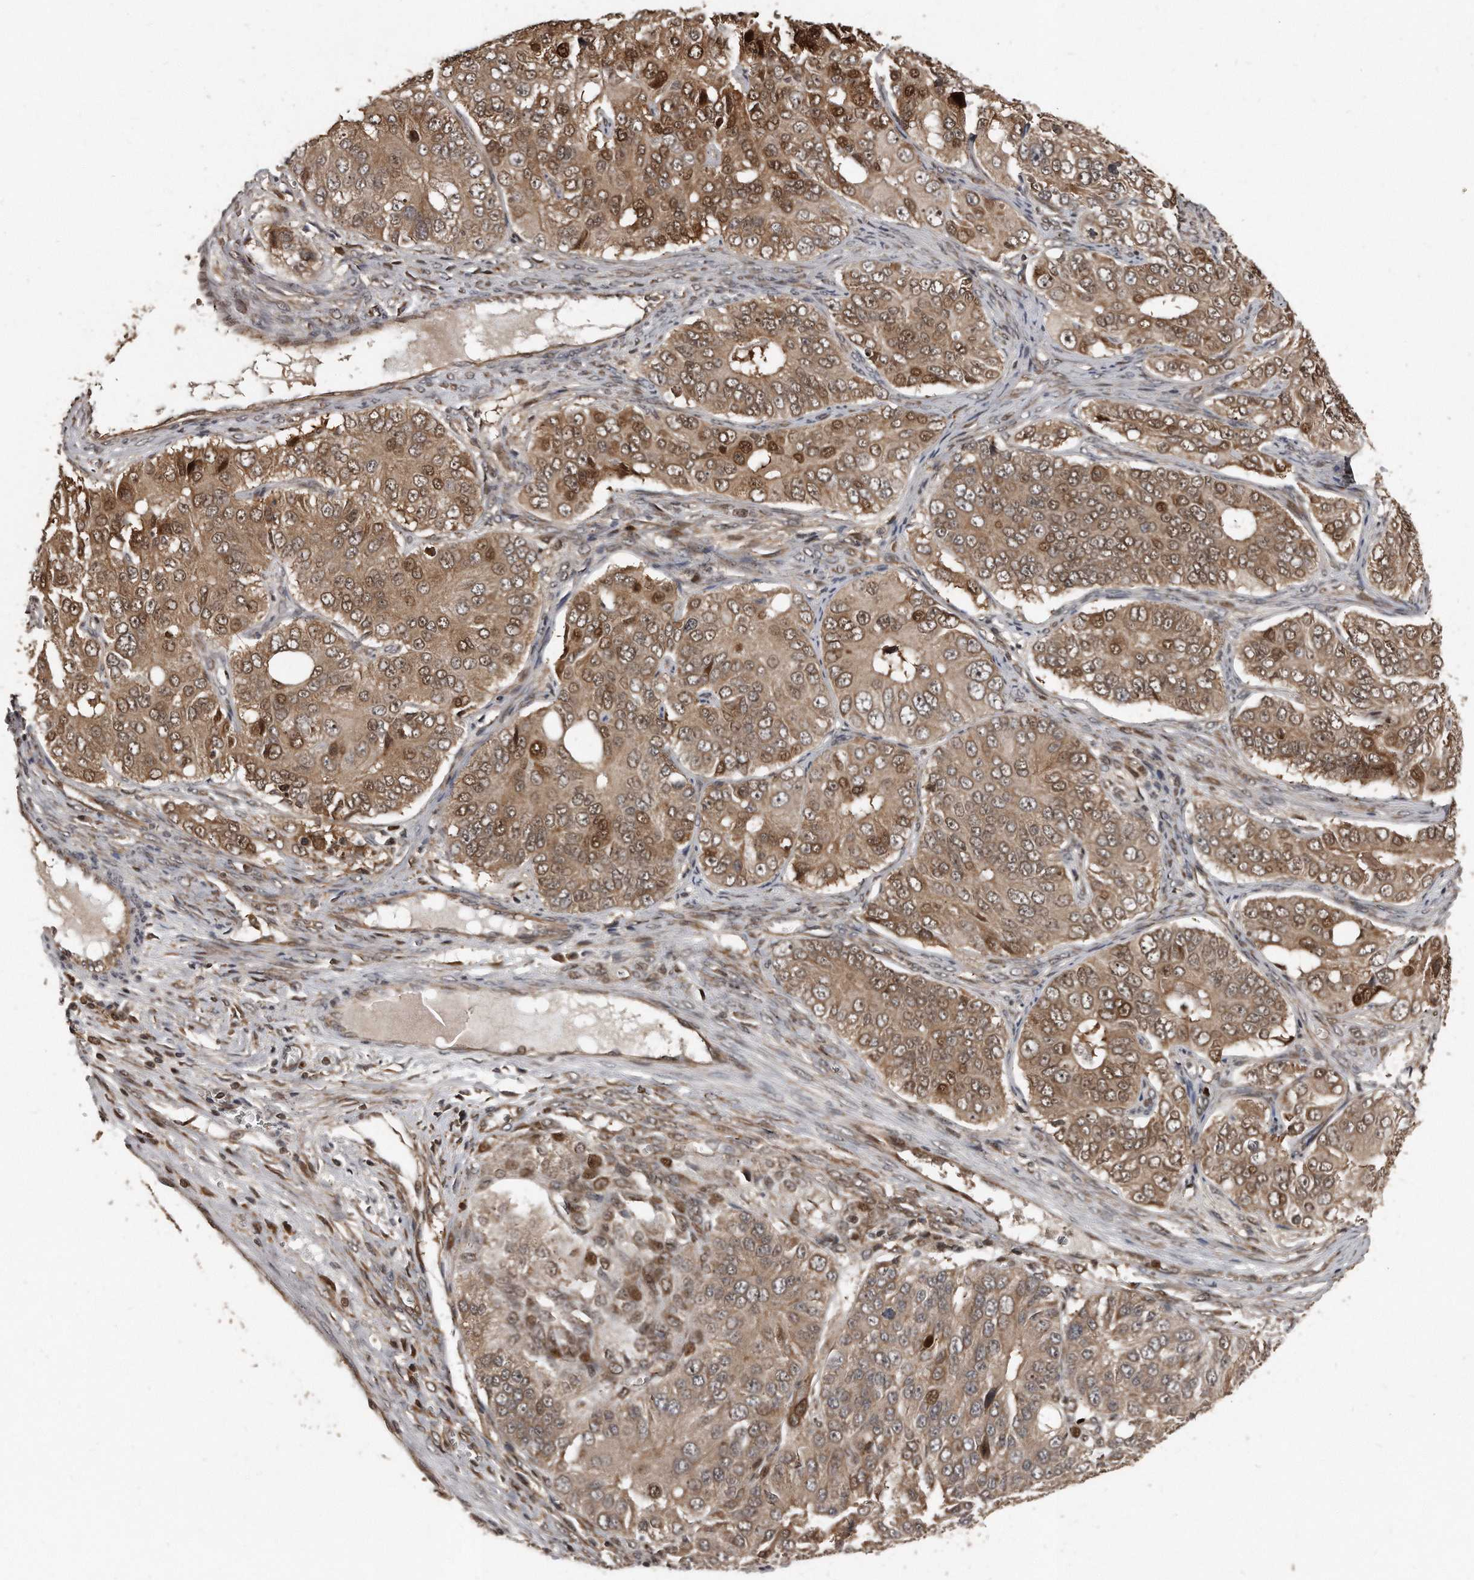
{"staining": {"intensity": "moderate", "quantity": ">75%", "location": "cytoplasmic/membranous,nuclear"}, "tissue": "ovarian cancer", "cell_type": "Tumor cells", "image_type": "cancer", "snomed": [{"axis": "morphology", "description": "Carcinoma, endometroid"}, {"axis": "topography", "description": "Ovary"}], "caption": "Brown immunohistochemical staining in ovarian cancer (endometroid carcinoma) demonstrates moderate cytoplasmic/membranous and nuclear staining in approximately >75% of tumor cells.", "gene": "GCH1", "patient": {"sex": "female", "age": 51}}